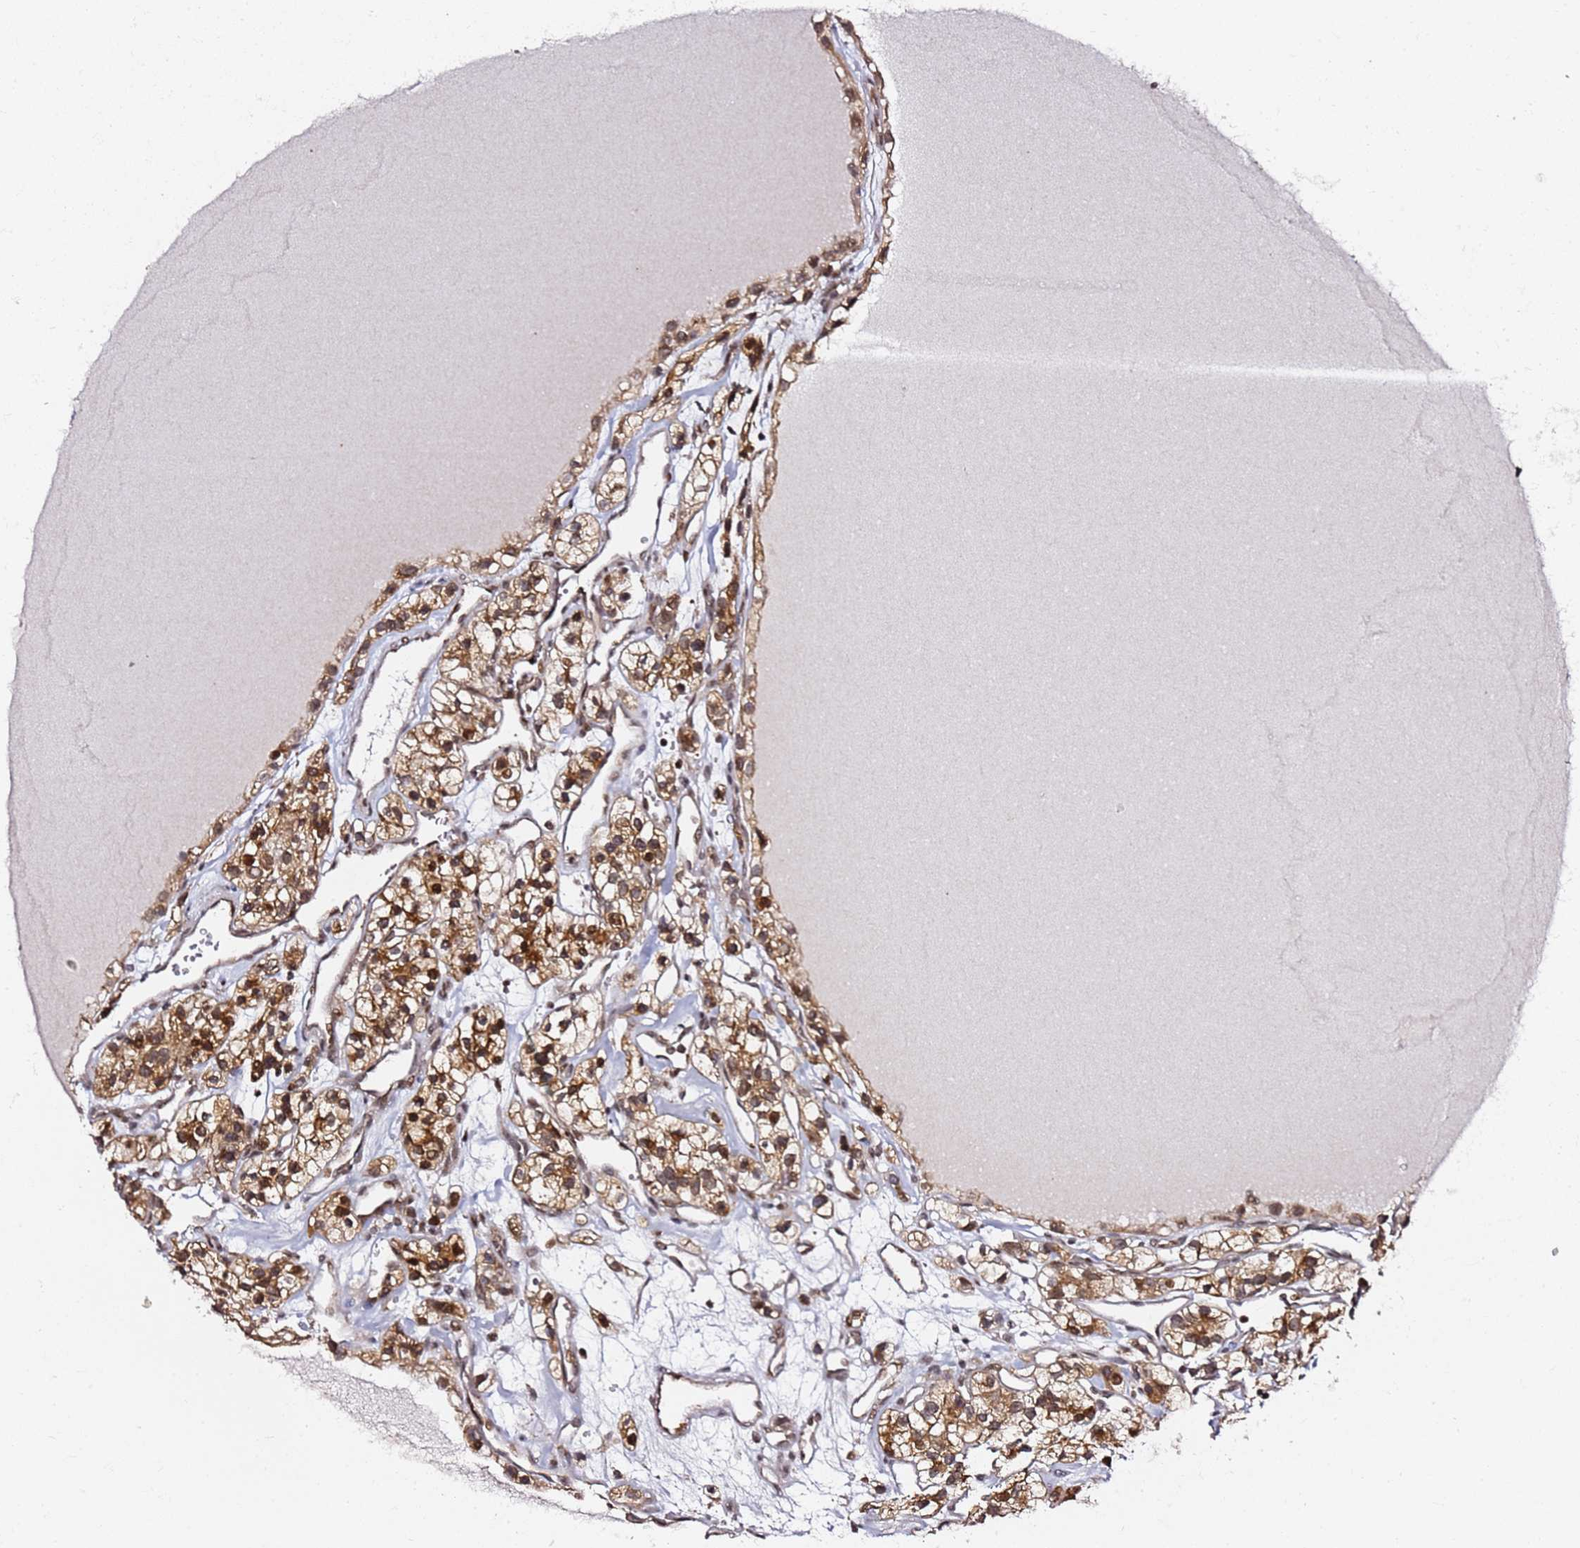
{"staining": {"intensity": "strong", "quantity": ">75%", "location": "cytoplasmic/membranous,nuclear"}, "tissue": "renal cancer", "cell_type": "Tumor cells", "image_type": "cancer", "snomed": [{"axis": "morphology", "description": "Adenocarcinoma, NOS"}, {"axis": "topography", "description": "Kidney"}], "caption": "Strong cytoplasmic/membranous and nuclear staining is present in approximately >75% of tumor cells in renal cancer. The staining is performed using DAB brown chromogen to label protein expression. The nuclei are counter-stained blue using hematoxylin.", "gene": "TP53AIP1", "patient": {"sex": "female", "age": 57}}